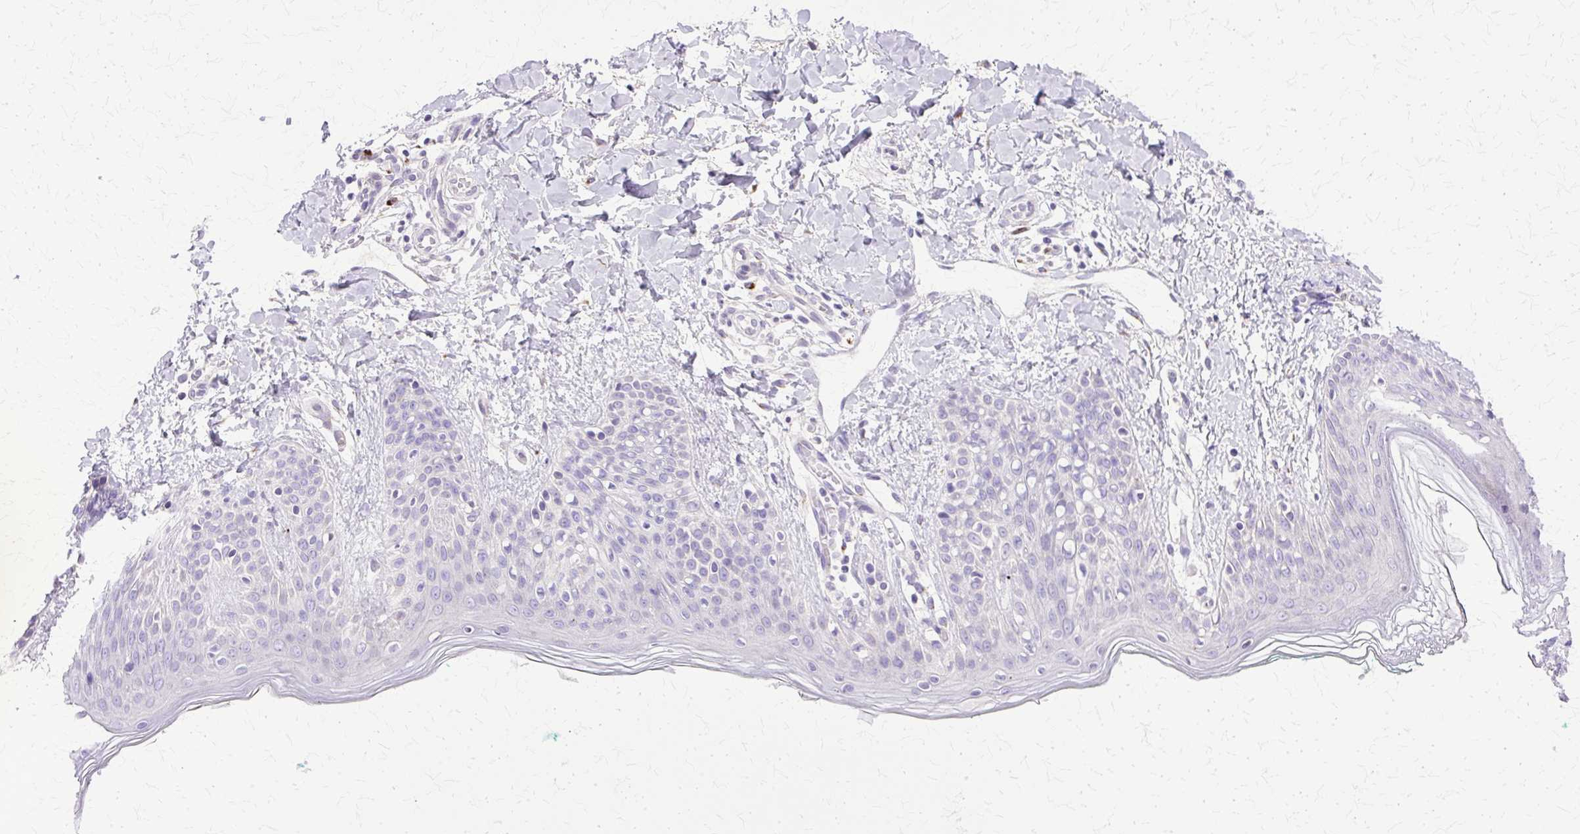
{"staining": {"intensity": "negative", "quantity": "none", "location": "none"}, "tissue": "skin", "cell_type": "Fibroblasts", "image_type": "normal", "snomed": [{"axis": "morphology", "description": "Normal tissue, NOS"}, {"axis": "topography", "description": "Skin"}], "caption": "Immunohistochemistry image of normal skin: skin stained with DAB (3,3'-diaminobenzidine) demonstrates no significant protein positivity in fibroblasts. (DAB immunohistochemistry, high magnification).", "gene": "TBC1D3B", "patient": {"sex": "male", "age": 16}}